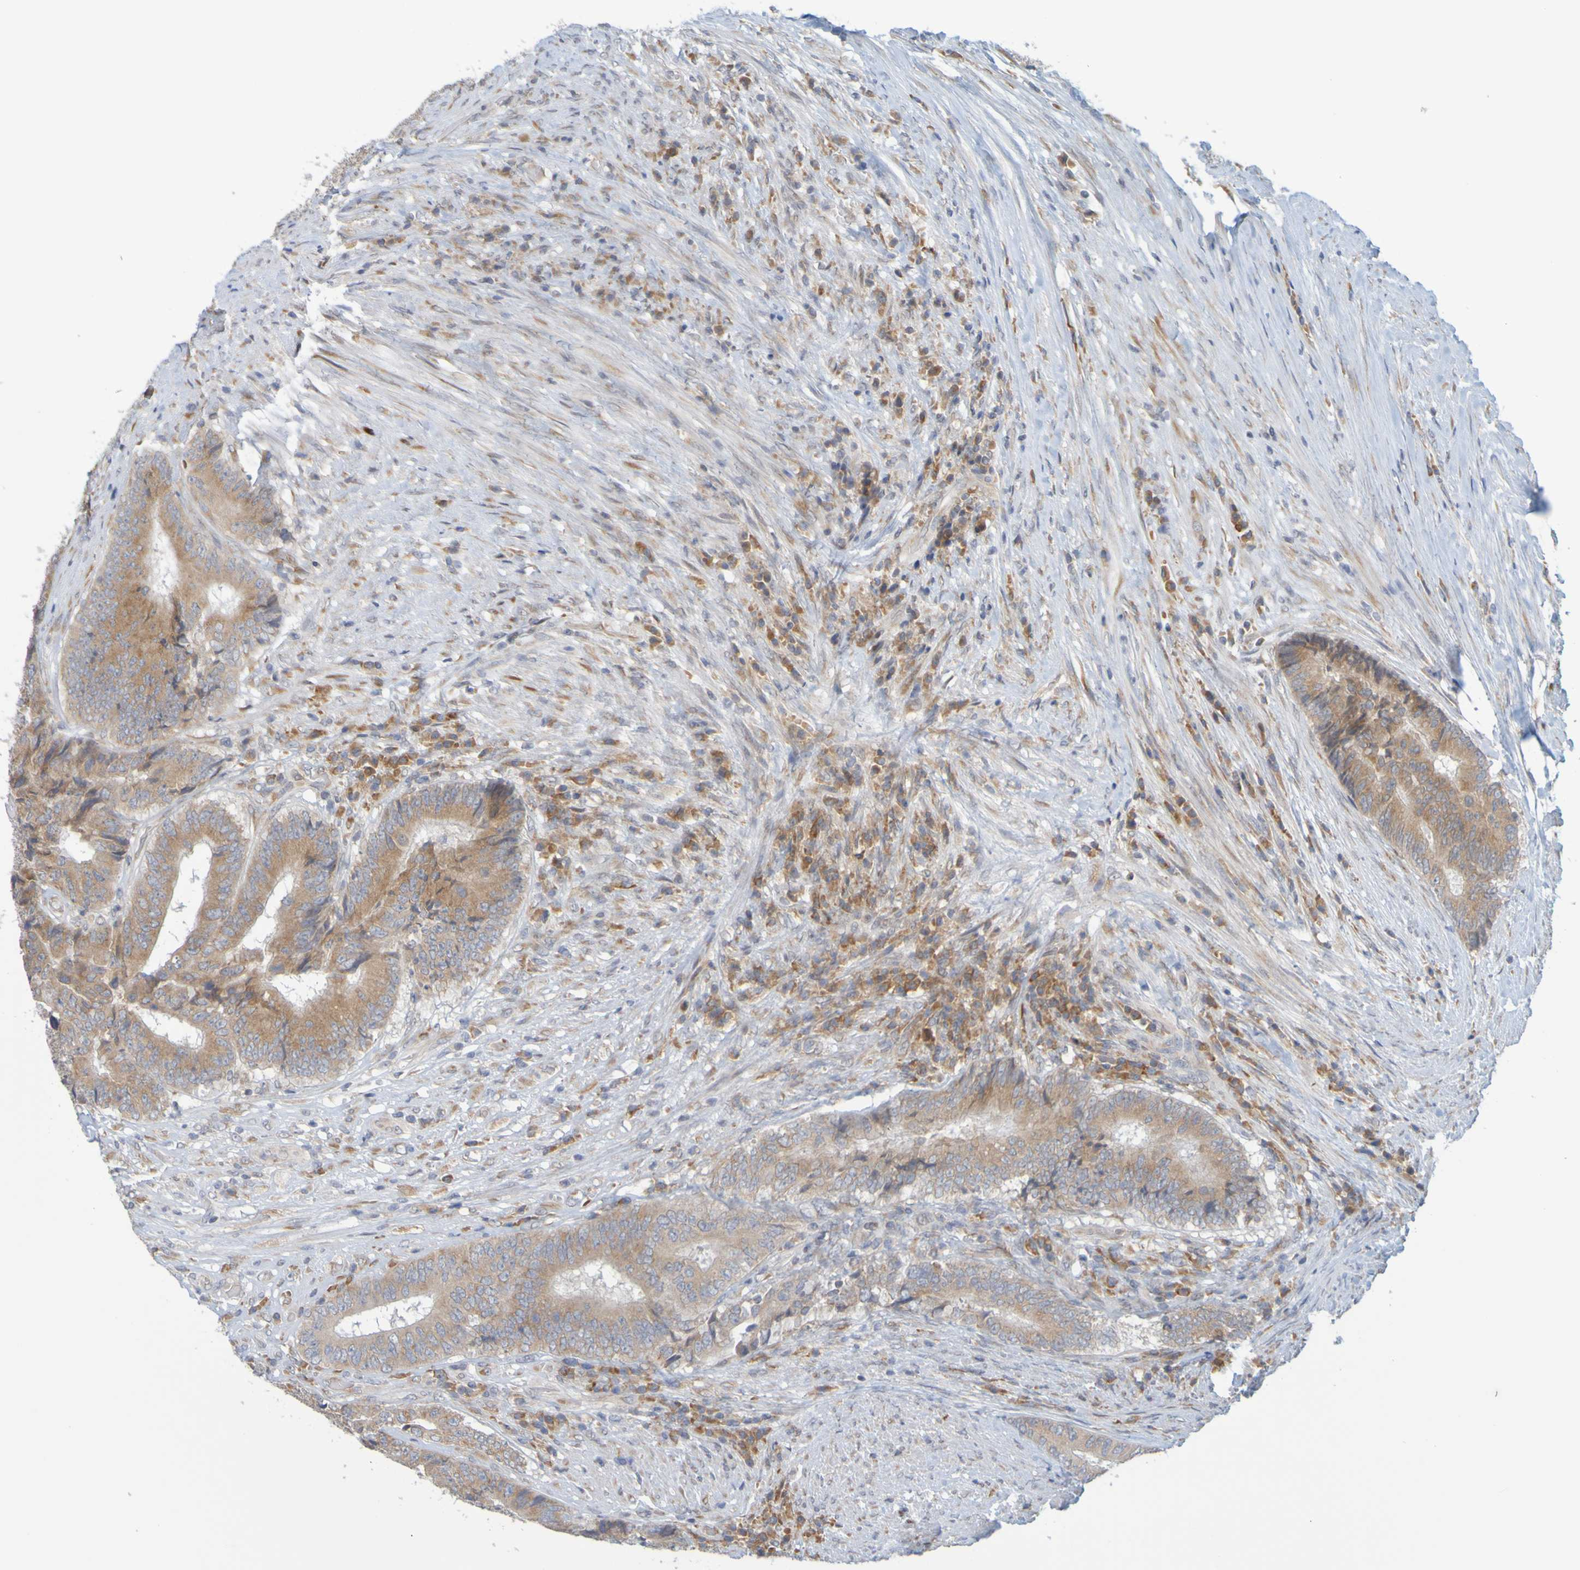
{"staining": {"intensity": "moderate", "quantity": ">75%", "location": "cytoplasmic/membranous"}, "tissue": "colorectal cancer", "cell_type": "Tumor cells", "image_type": "cancer", "snomed": [{"axis": "morphology", "description": "Adenocarcinoma, NOS"}, {"axis": "topography", "description": "Rectum"}], "caption": "Colorectal adenocarcinoma stained with immunohistochemistry reveals moderate cytoplasmic/membranous staining in about >75% of tumor cells. (DAB (3,3'-diaminobenzidine) = brown stain, brightfield microscopy at high magnification).", "gene": "MOGS", "patient": {"sex": "male", "age": 72}}